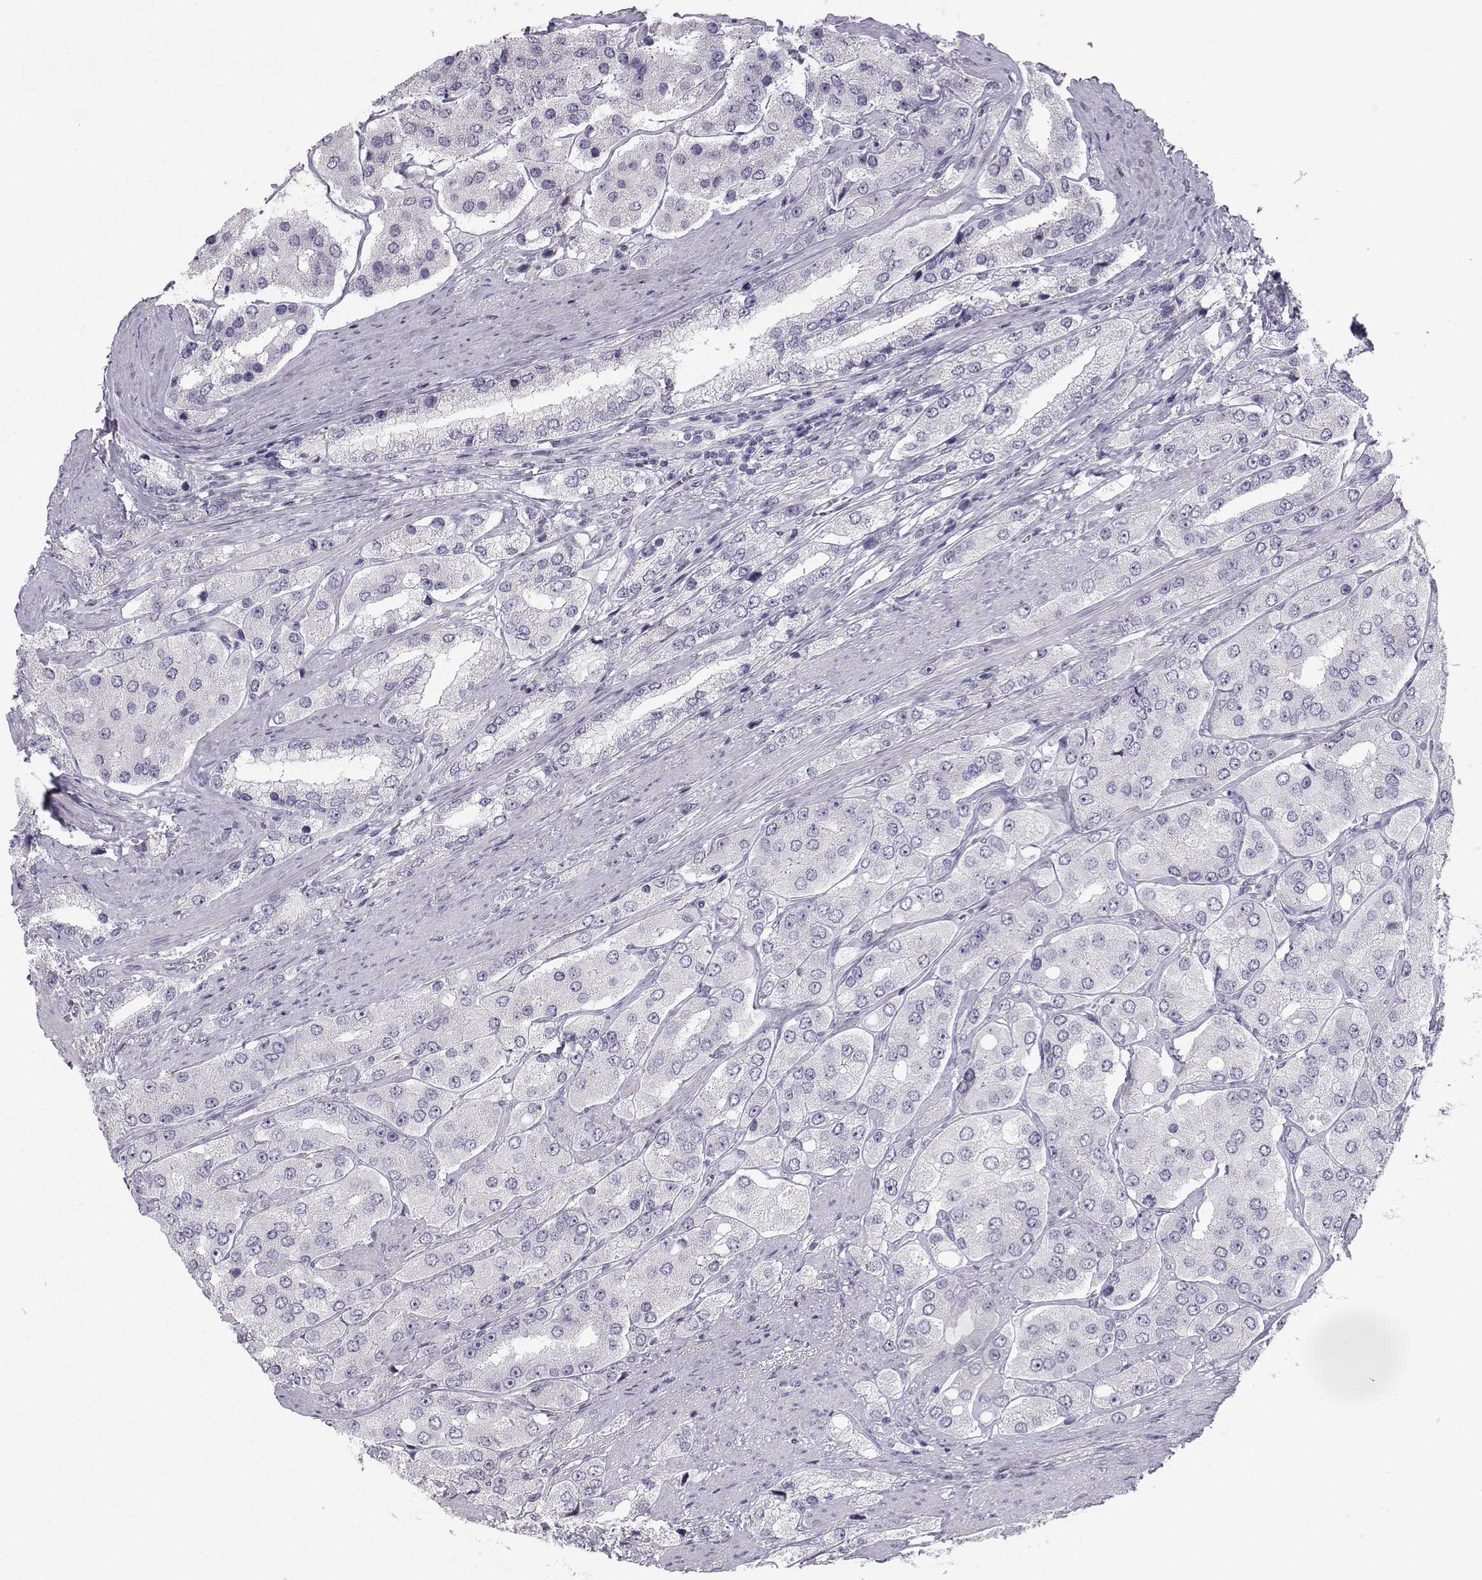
{"staining": {"intensity": "negative", "quantity": "none", "location": "none"}, "tissue": "prostate cancer", "cell_type": "Tumor cells", "image_type": "cancer", "snomed": [{"axis": "morphology", "description": "Adenocarcinoma, Low grade"}, {"axis": "topography", "description": "Prostate"}], "caption": "Tumor cells are negative for brown protein staining in prostate cancer. (Immunohistochemistry (ihc), brightfield microscopy, high magnification).", "gene": "SYCE1", "patient": {"sex": "male", "age": 69}}